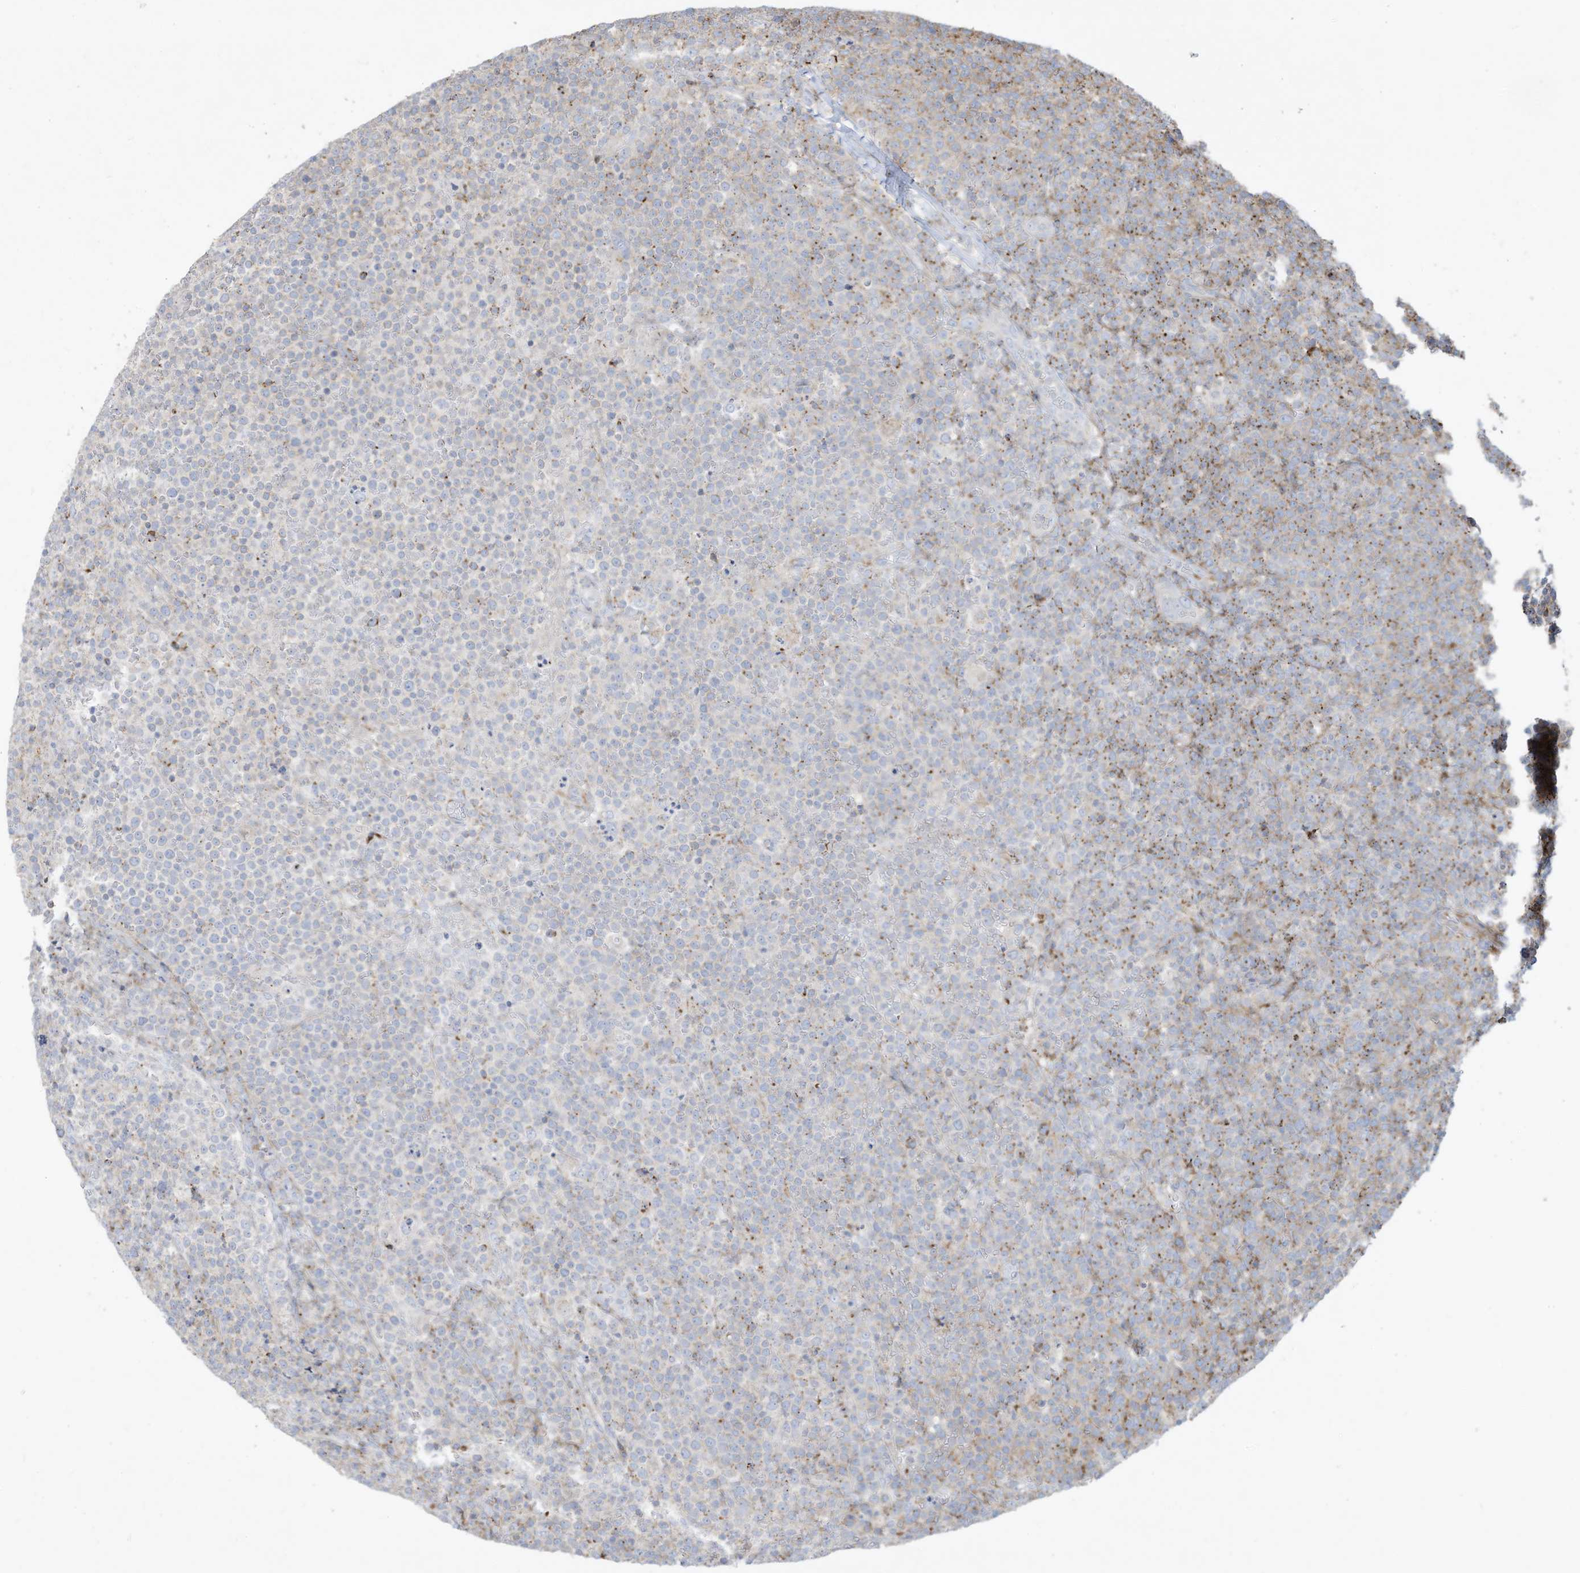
{"staining": {"intensity": "moderate", "quantity": "<25%", "location": "cytoplasmic/membranous"}, "tissue": "lymphoma", "cell_type": "Tumor cells", "image_type": "cancer", "snomed": [{"axis": "morphology", "description": "Malignant lymphoma, non-Hodgkin's type, High grade"}, {"axis": "topography", "description": "Lymph node"}], "caption": "DAB immunohistochemical staining of malignant lymphoma, non-Hodgkin's type (high-grade) displays moderate cytoplasmic/membranous protein positivity in about <25% of tumor cells.", "gene": "THNSL2", "patient": {"sex": "male", "age": 61}}